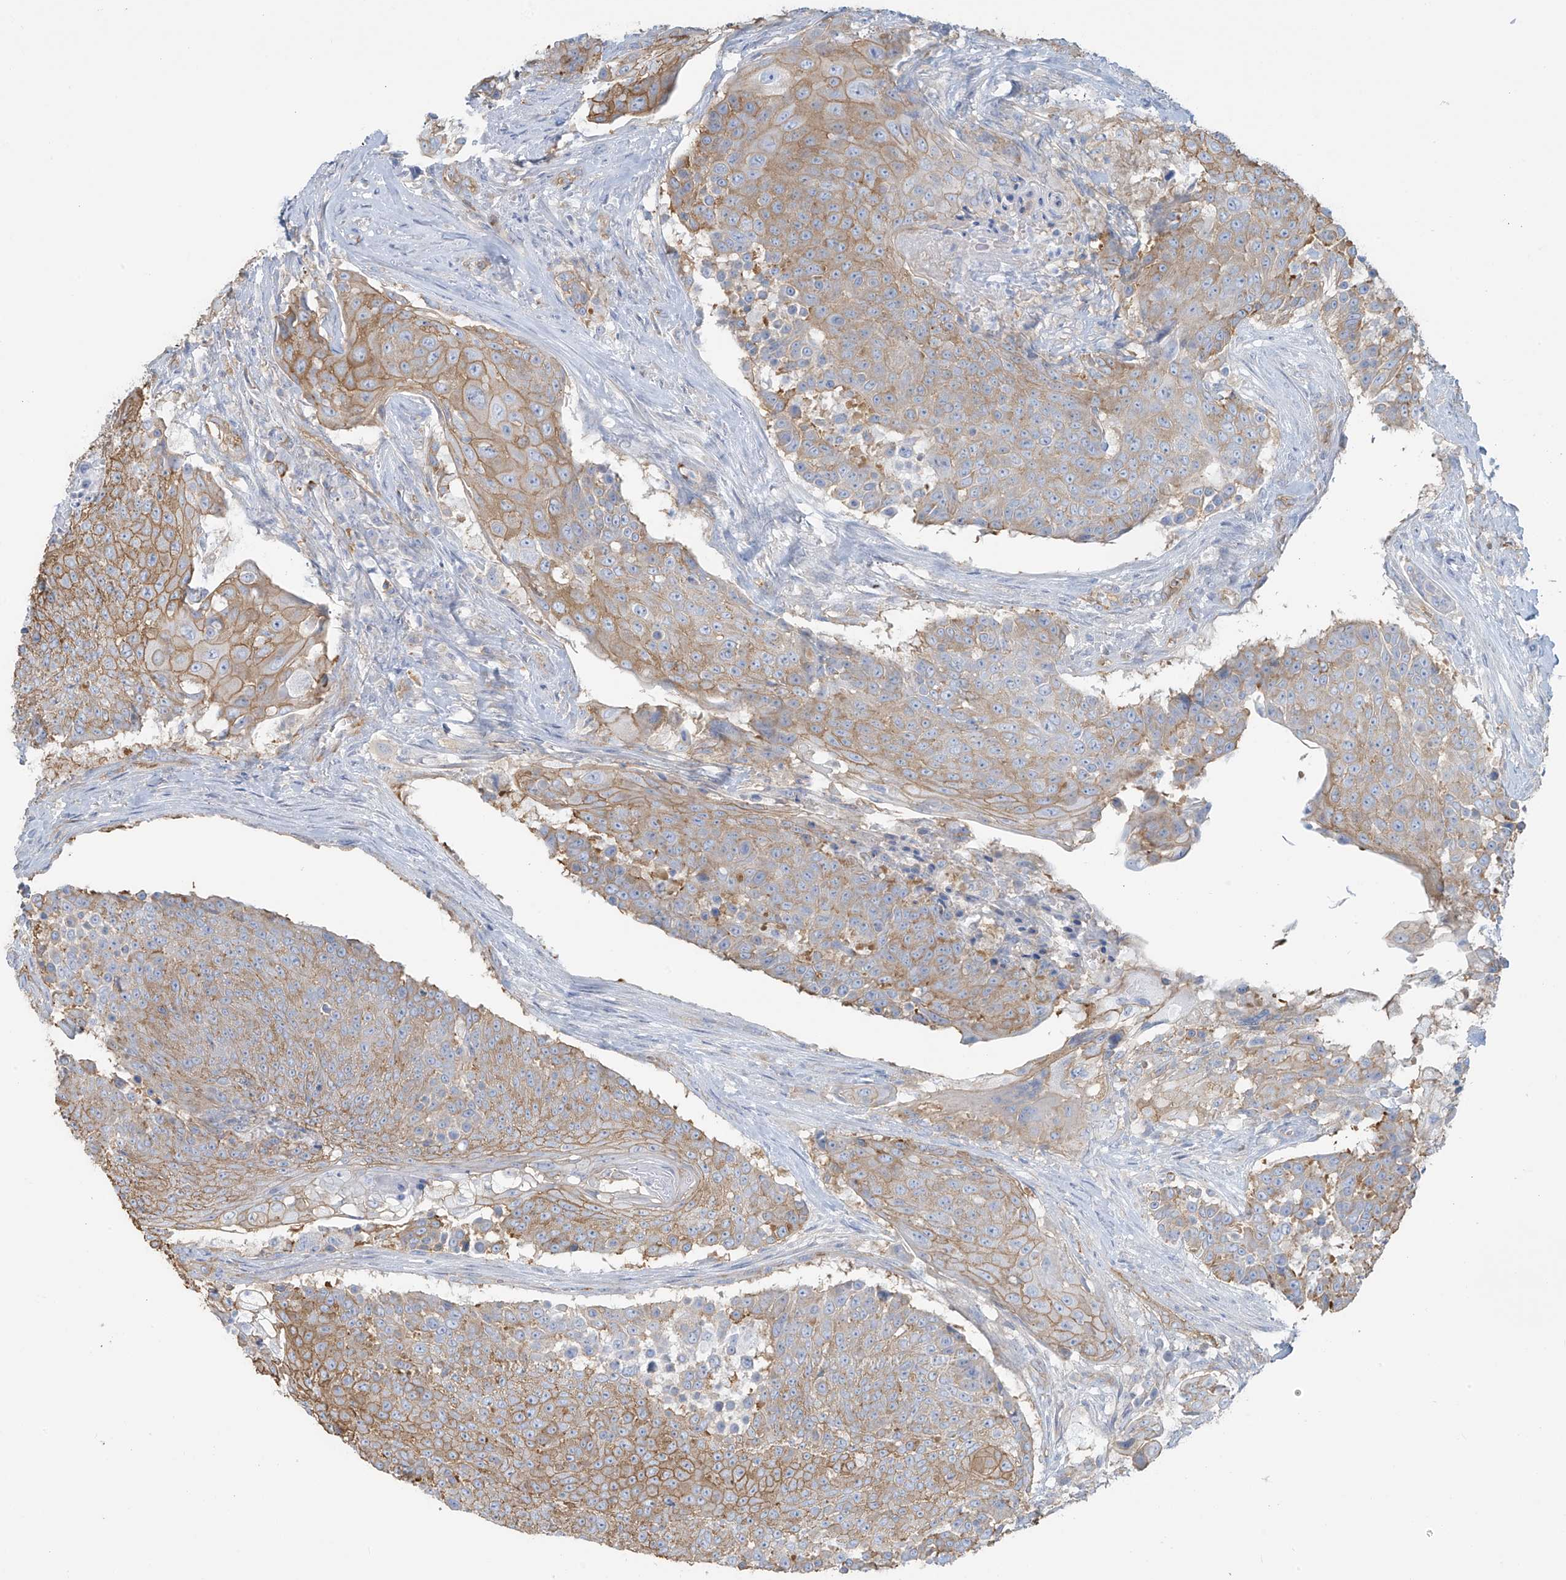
{"staining": {"intensity": "moderate", "quantity": ">75%", "location": "cytoplasmic/membranous"}, "tissue": "urothelial cancer", "cell_type": "Tumor cells", "image_type": "cancer", "snomed": [{"axis": "morphology", "description": "Urothelial carcinoma, High grade"}, {"axis": "topography", "description": "Urinary bladder"}], "caption": "Immunohistochemical staining of human high-grade urothelial carcinoma displays medium levels of moderate cytoplasmic/membranous expression in about >75% of tumor cells.", "gene": "ZNF846", "patient": {"sex": "female", "age": 63}}